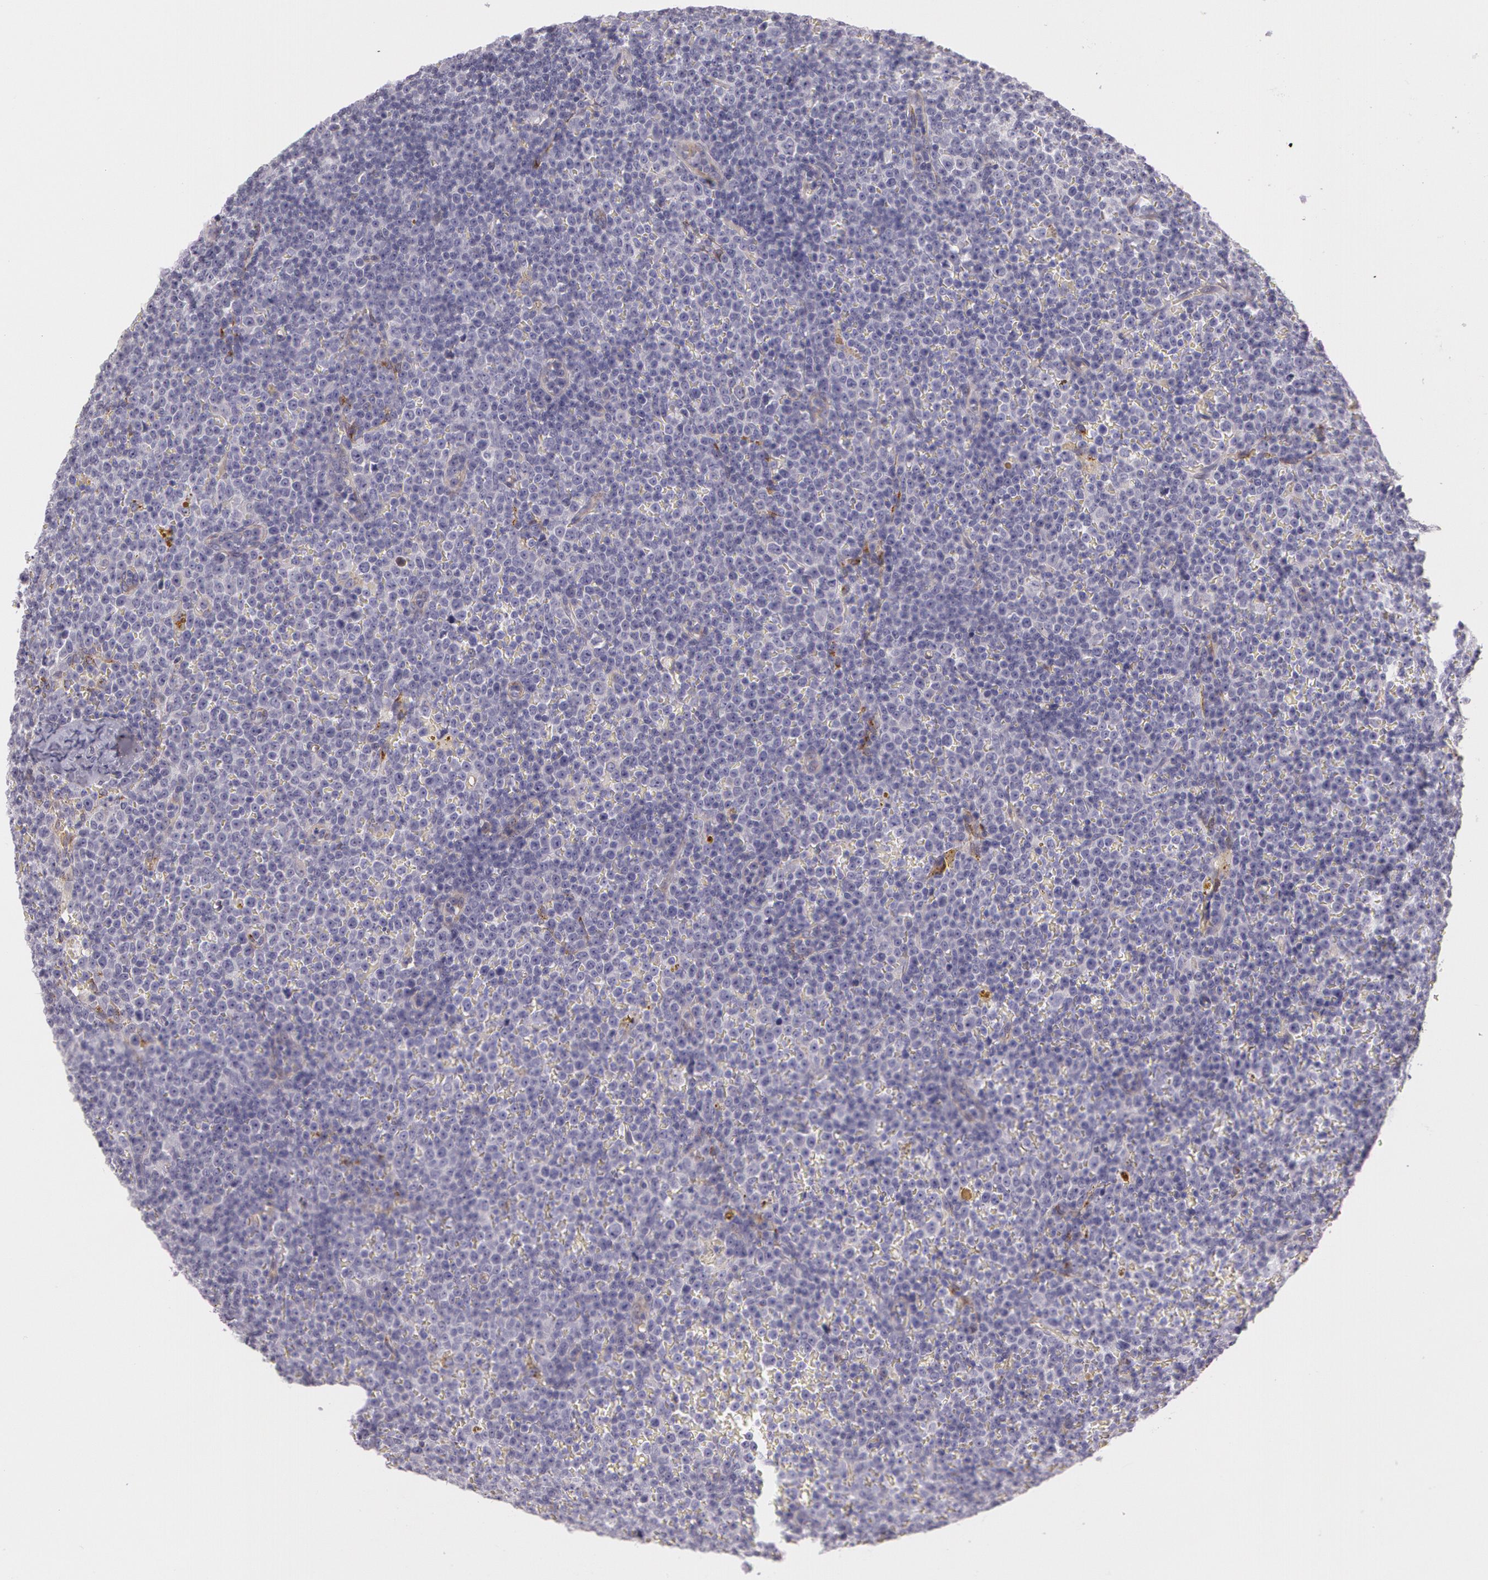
{"staining": {"intensity": "negative", "quantity": "none", "location": "none"}, "tissue": "lymphoma", "cell_type": "Tumor cells", "image_type": "cancer", "snomed": [{"axis": "morphology", "description": "Malignant lymphoma, non-Hodgkin's type, Low grade"}, {"axis": "topography", "description": "Lymph node"}], "caption": "Immunohistochemistry micrograph of neoplastic tissue: human lymphoma stained with DAB reveals no significant protein expression in tumor cells.", "gene": "APP", "patient": {"sex": "male", "age": 50}}